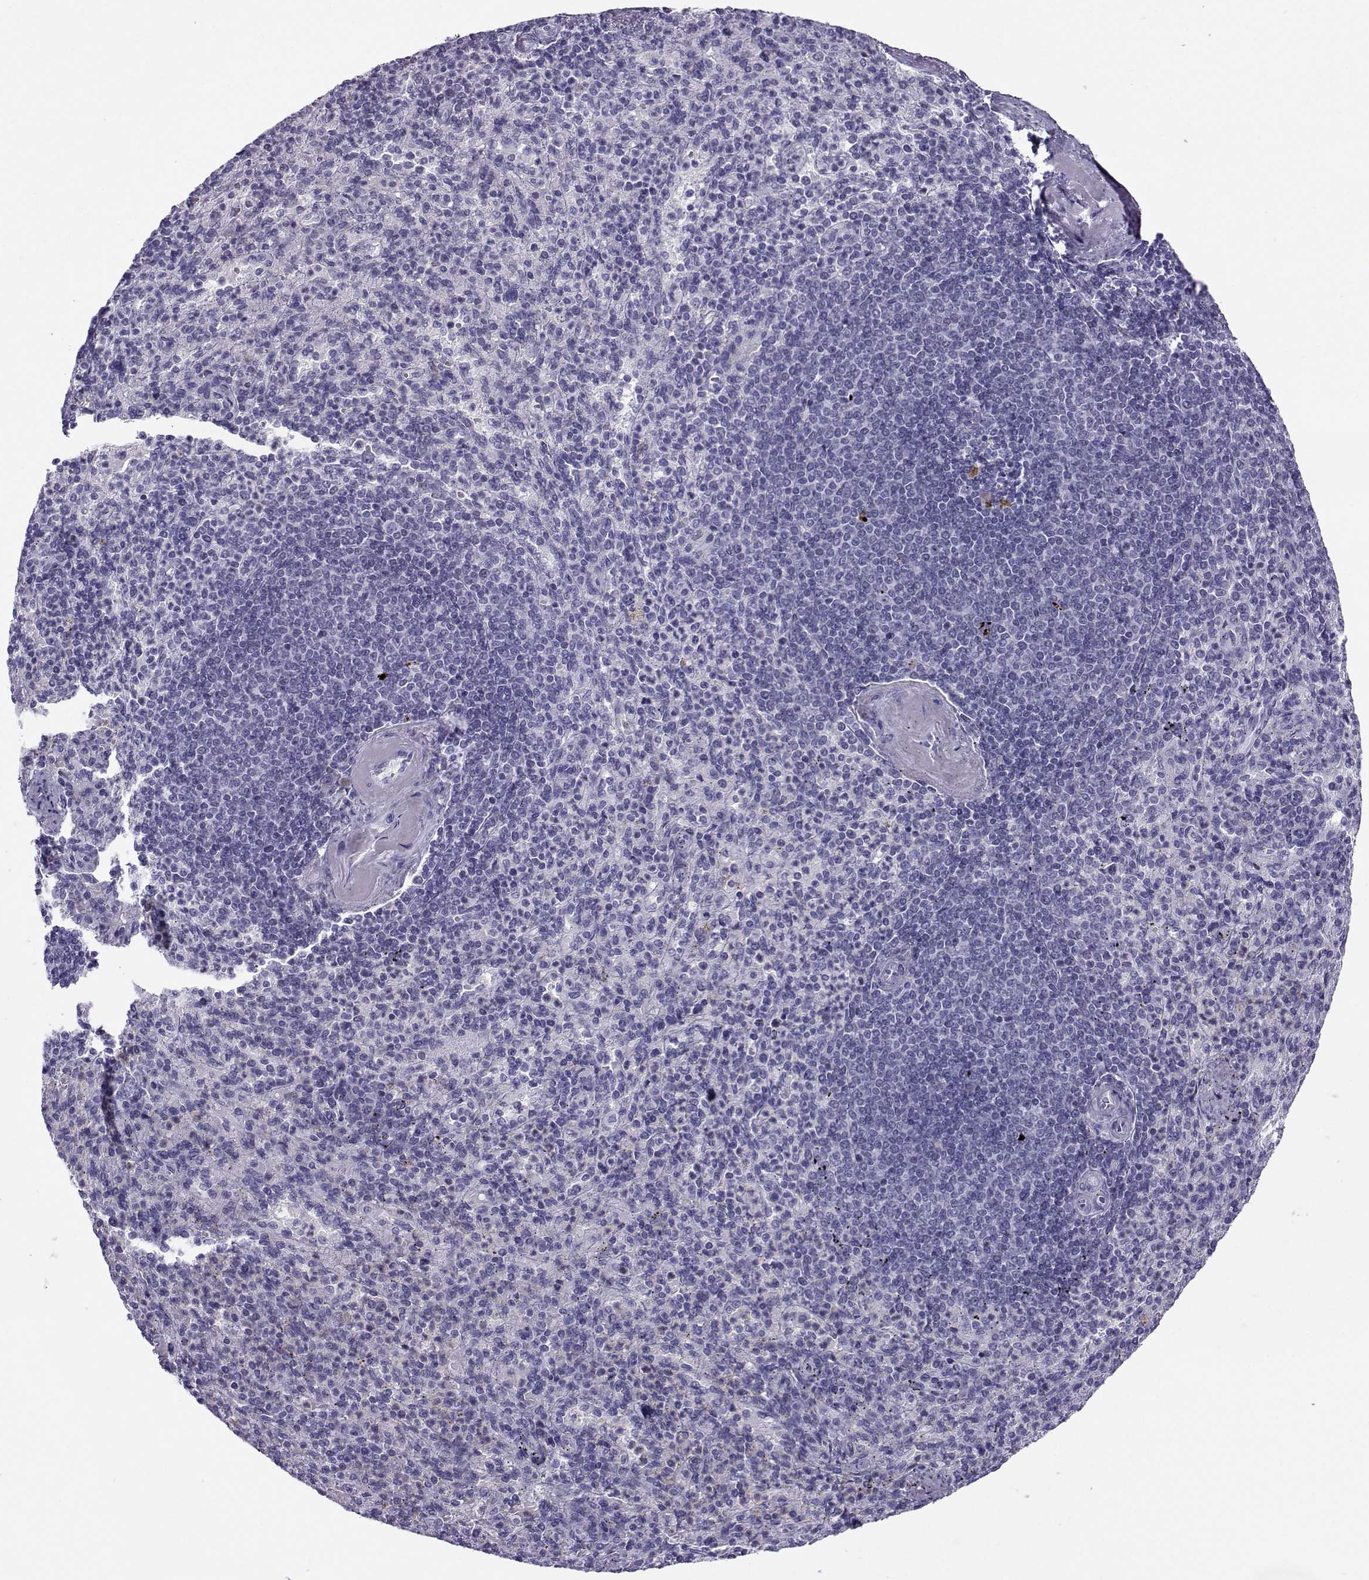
{"staining": {"intensity": "negative", "quantity": "none", "location": "none"}, "tissue": "spleen", "cell_type": "Cells in red pulp", "image_type": "normal", "snomed": [{"axis": "morphology", "description": "Normal tissue, NOS"}, {"axis": "topography", "description": "Spleen"}], "caption": "Immunohistochemical staining of unremarkable spleen shows no significant expression in cells in red pulp.", "gene": "ARMC2", "patient": {"sex": "female", "age": 74}}